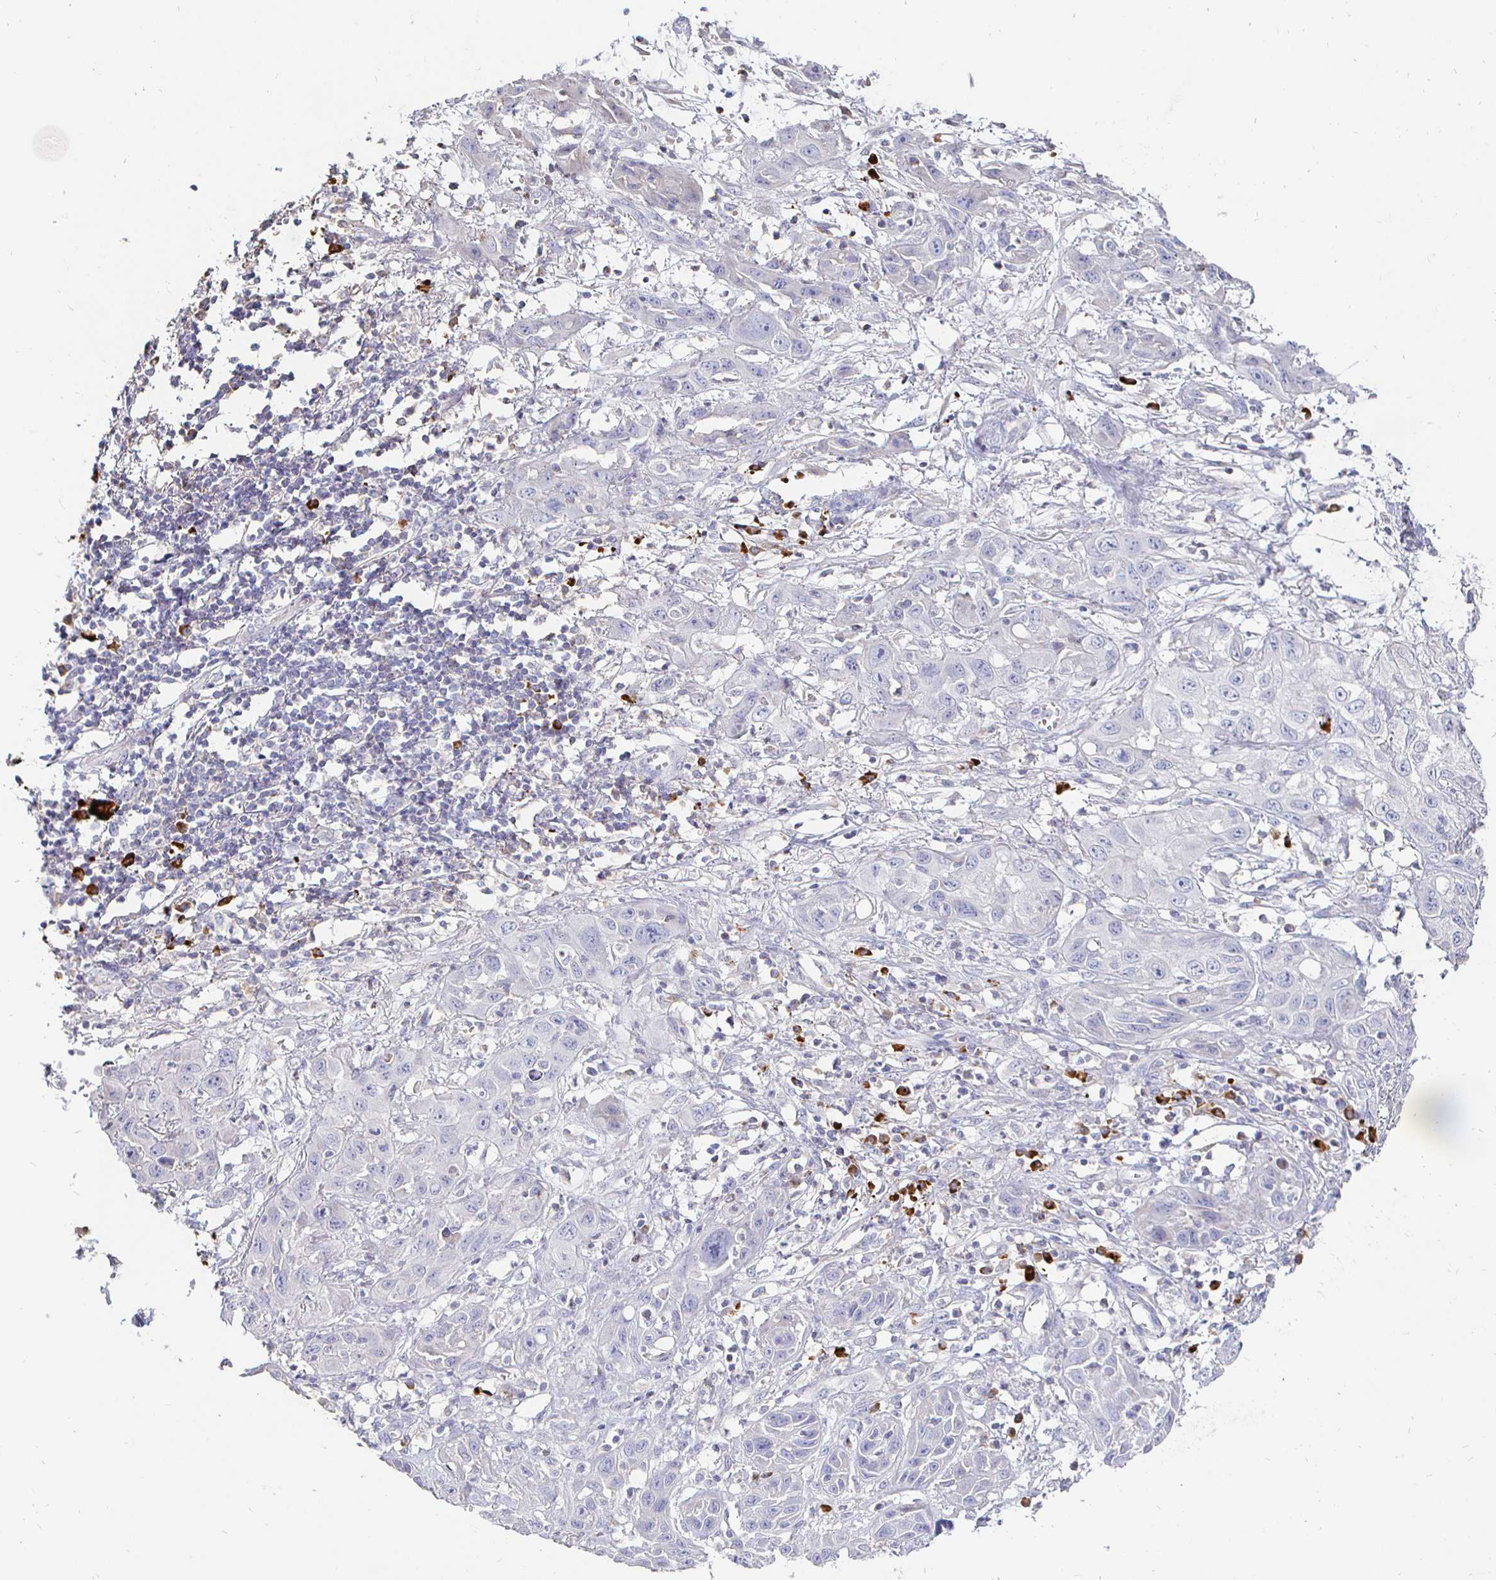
{"staining": {"intensity": "negative", "quantity": "none", "location": "none"}, "tissue": "skin cancer", "cell_type": "Tumor cells", "image_type": "cancer", "snomed": [{"axis": "morphology", "description": "Squamous cell carcinoma, NOS"}, {"axis": "topography", "description": "Skin"}, {"axis": "topography", "description": "Vulva"}], "caption": "Tumor cells are negative for brown protein staining in skin cancer. The staining is performed using DAB (3,3'-diaminobenzidine) brown chromogen with nuclei counter-stained in using hematoxylin.", "gene": "CXCR3", "patient": {"sex": "female", "age": 71}}